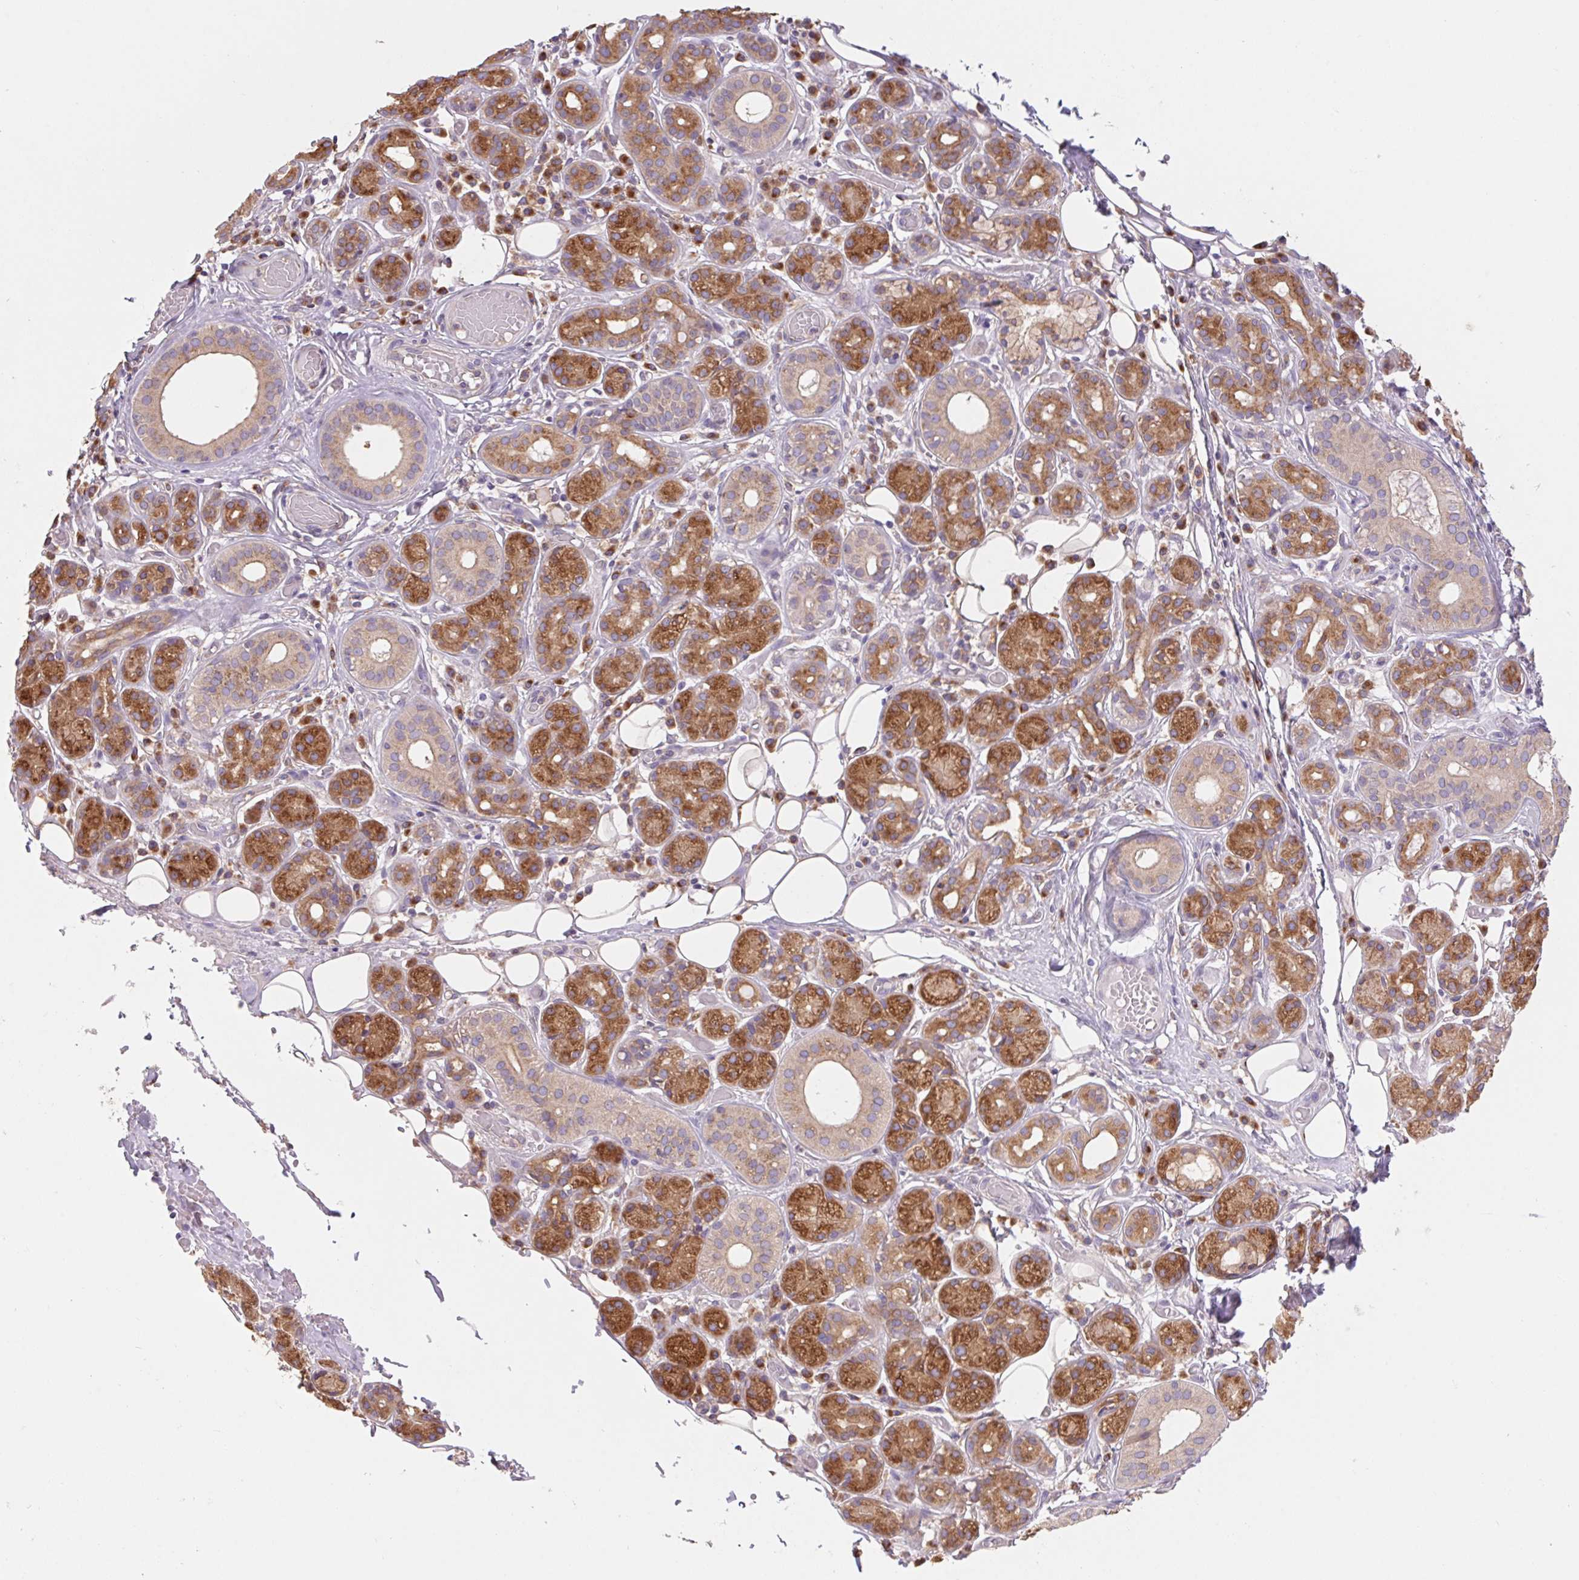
{"staining": {"intensity": "strong", "quantity": ">75%", "location": "cytoplasmic/membranous"}, "tissue": "salivary gland", "cell_type": "Glandular cells", "image_type": "normal", "snomed": [{"axis": "morphology", "description": "Normal tissue, NOS"}, {"axis": "topography", "description": "Salivary gland"}, {"axis": "topography", "description": "Peripheral nerve tissue"}], "caption": "Glandular cells reveal high levels of strong cytoplasmic/membranous staining in about >75% of cells in normal salivary gland. (Stains: DAB (3,3'-diaminobenzidine) in brown, nuclei in blue, Microscopy: brightfield microscopy at high magnification).", "gene": "RAB1A", "patient": {"sex": "male", "age": 71}}